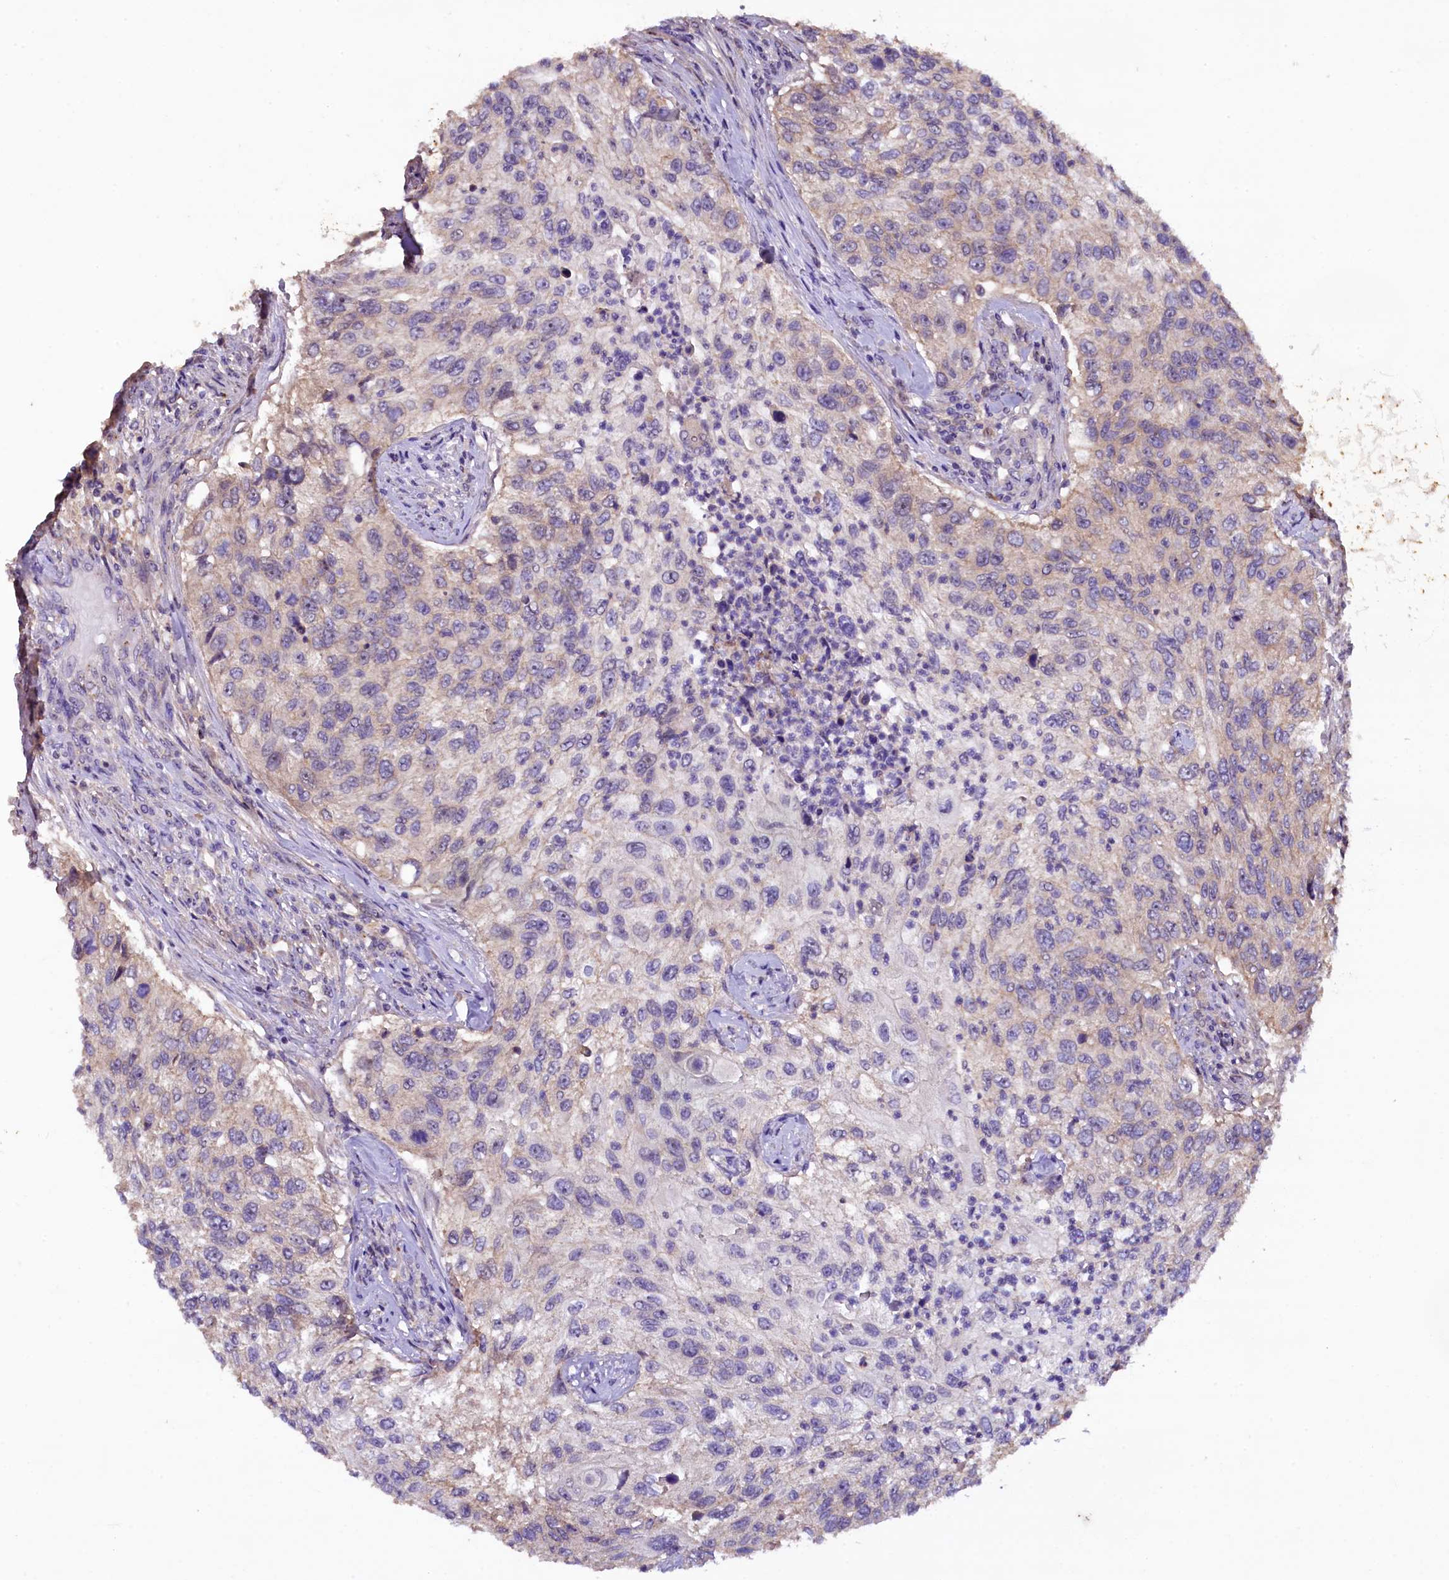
{"staining": {"intensity": "weak", "quantity": "<25%", "location": "cytoplasmic/membranous"}, "tissue": "urothelial cancer", "cell_type": "Tumor cells", "image_type": "cancer", "snomed": [{"axis": "morphology", "description": "Urothelial carcinoma, High grade"}, {"axis": "topography", "description": "Urinary bladder"}], "caption": "Tumor cells show no significant protein staining in high-grade urothelial carcinoma. The staining was performed using DAB (3,3'-diaminobenzidine) to visualize the protein expression in brown, while the nuclei were stained in blue with hematoxylin (Magnification: 20x).", "gene": "PLXNB1", "patient": {"sex": "female", "age": 60}}